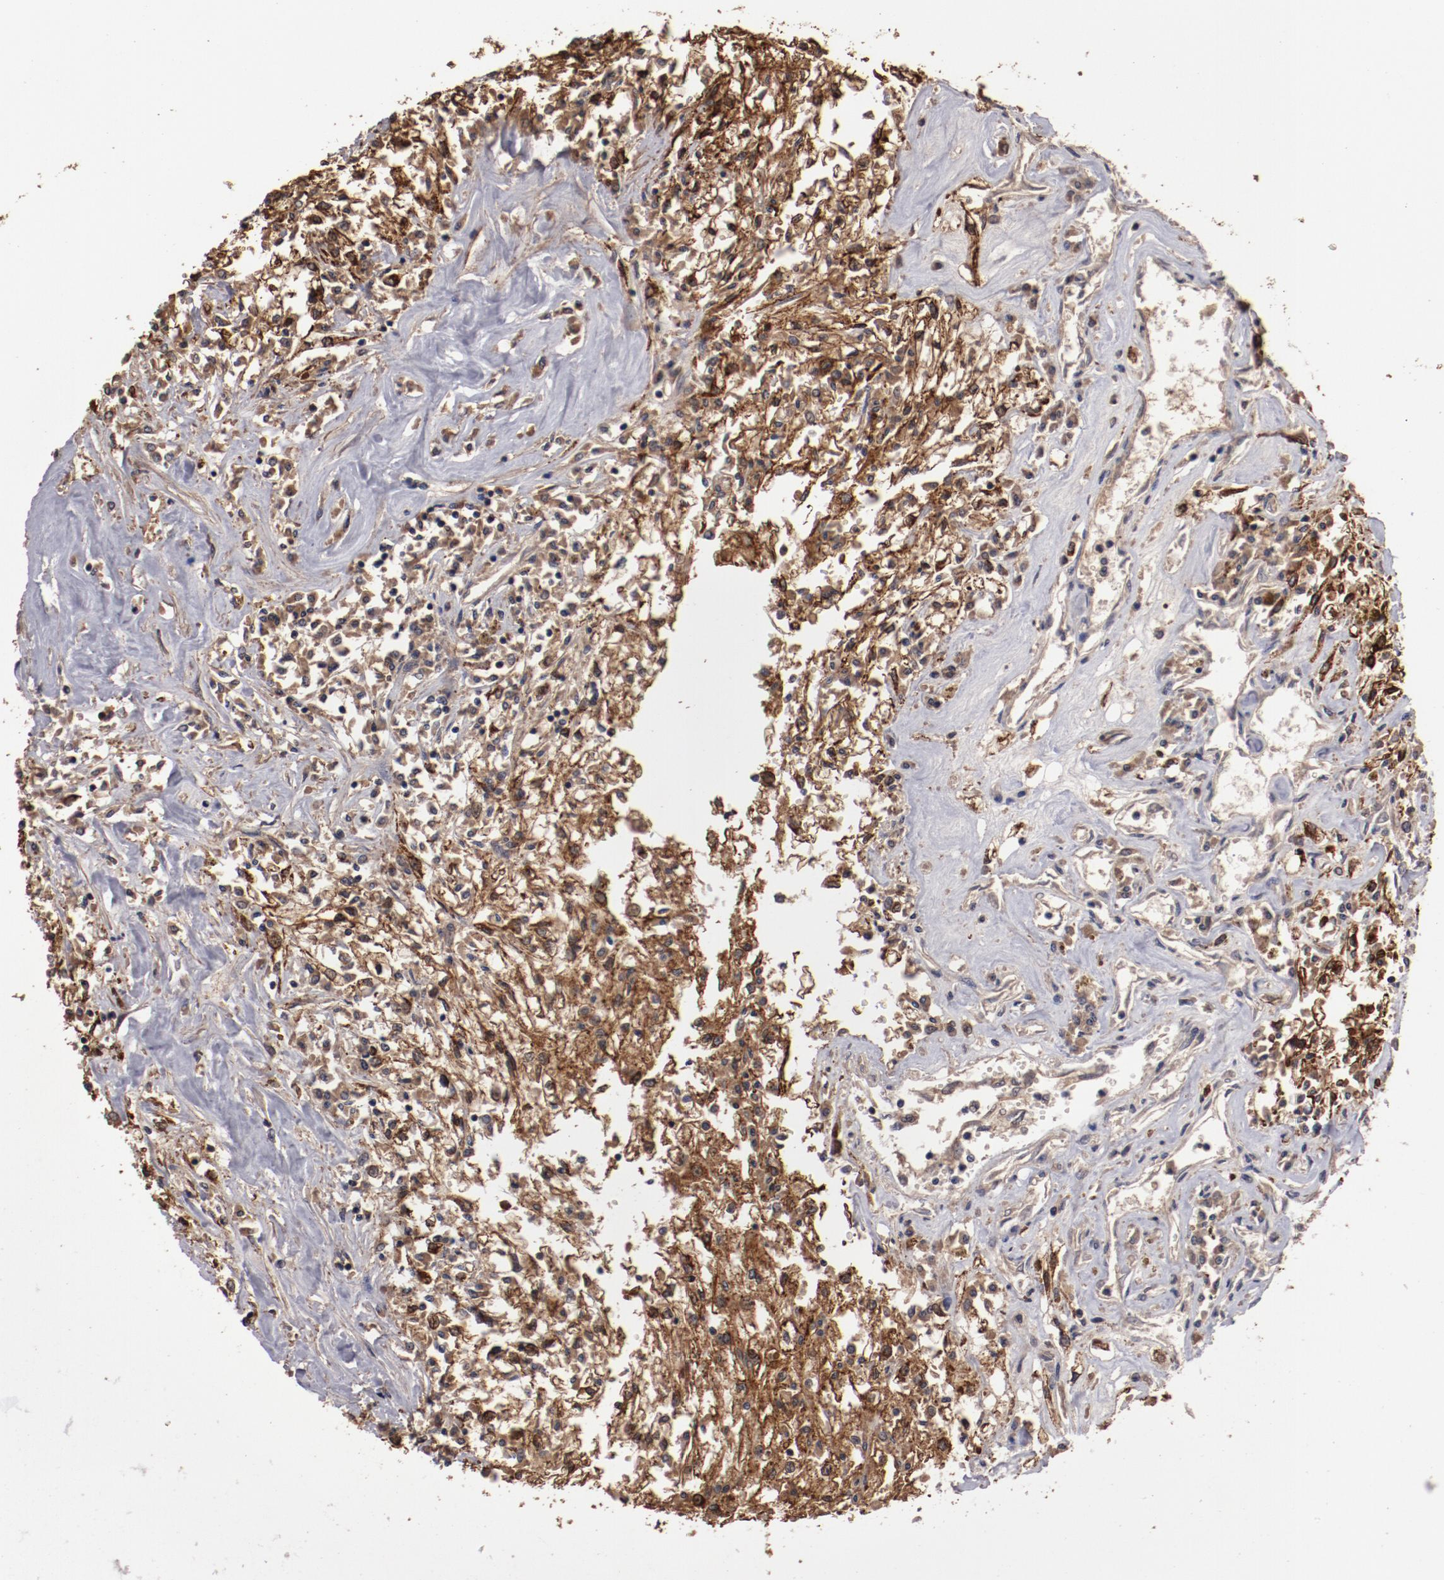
{"staining": {"intensity": "strong", "quantity": ">75%", "location": "cytoplasmic/membranous"}, "tissue": "renal cancer", "cell_type": "Tumor cells", "image_type": "cancer", "snomed": [{"axis": "morphology", "description": "Adenocarcinoma, NOS"}, {"axis": "topography", "description": "Kidney"}], "caption": "Human renal cancer stained for a protein (brown) exhibits strong cytoplasmic/membranous positive staining in approximately >75% of tumor cells.", "gene": "LRRC75B", "patient": {"sex": "male", "age": 78}}